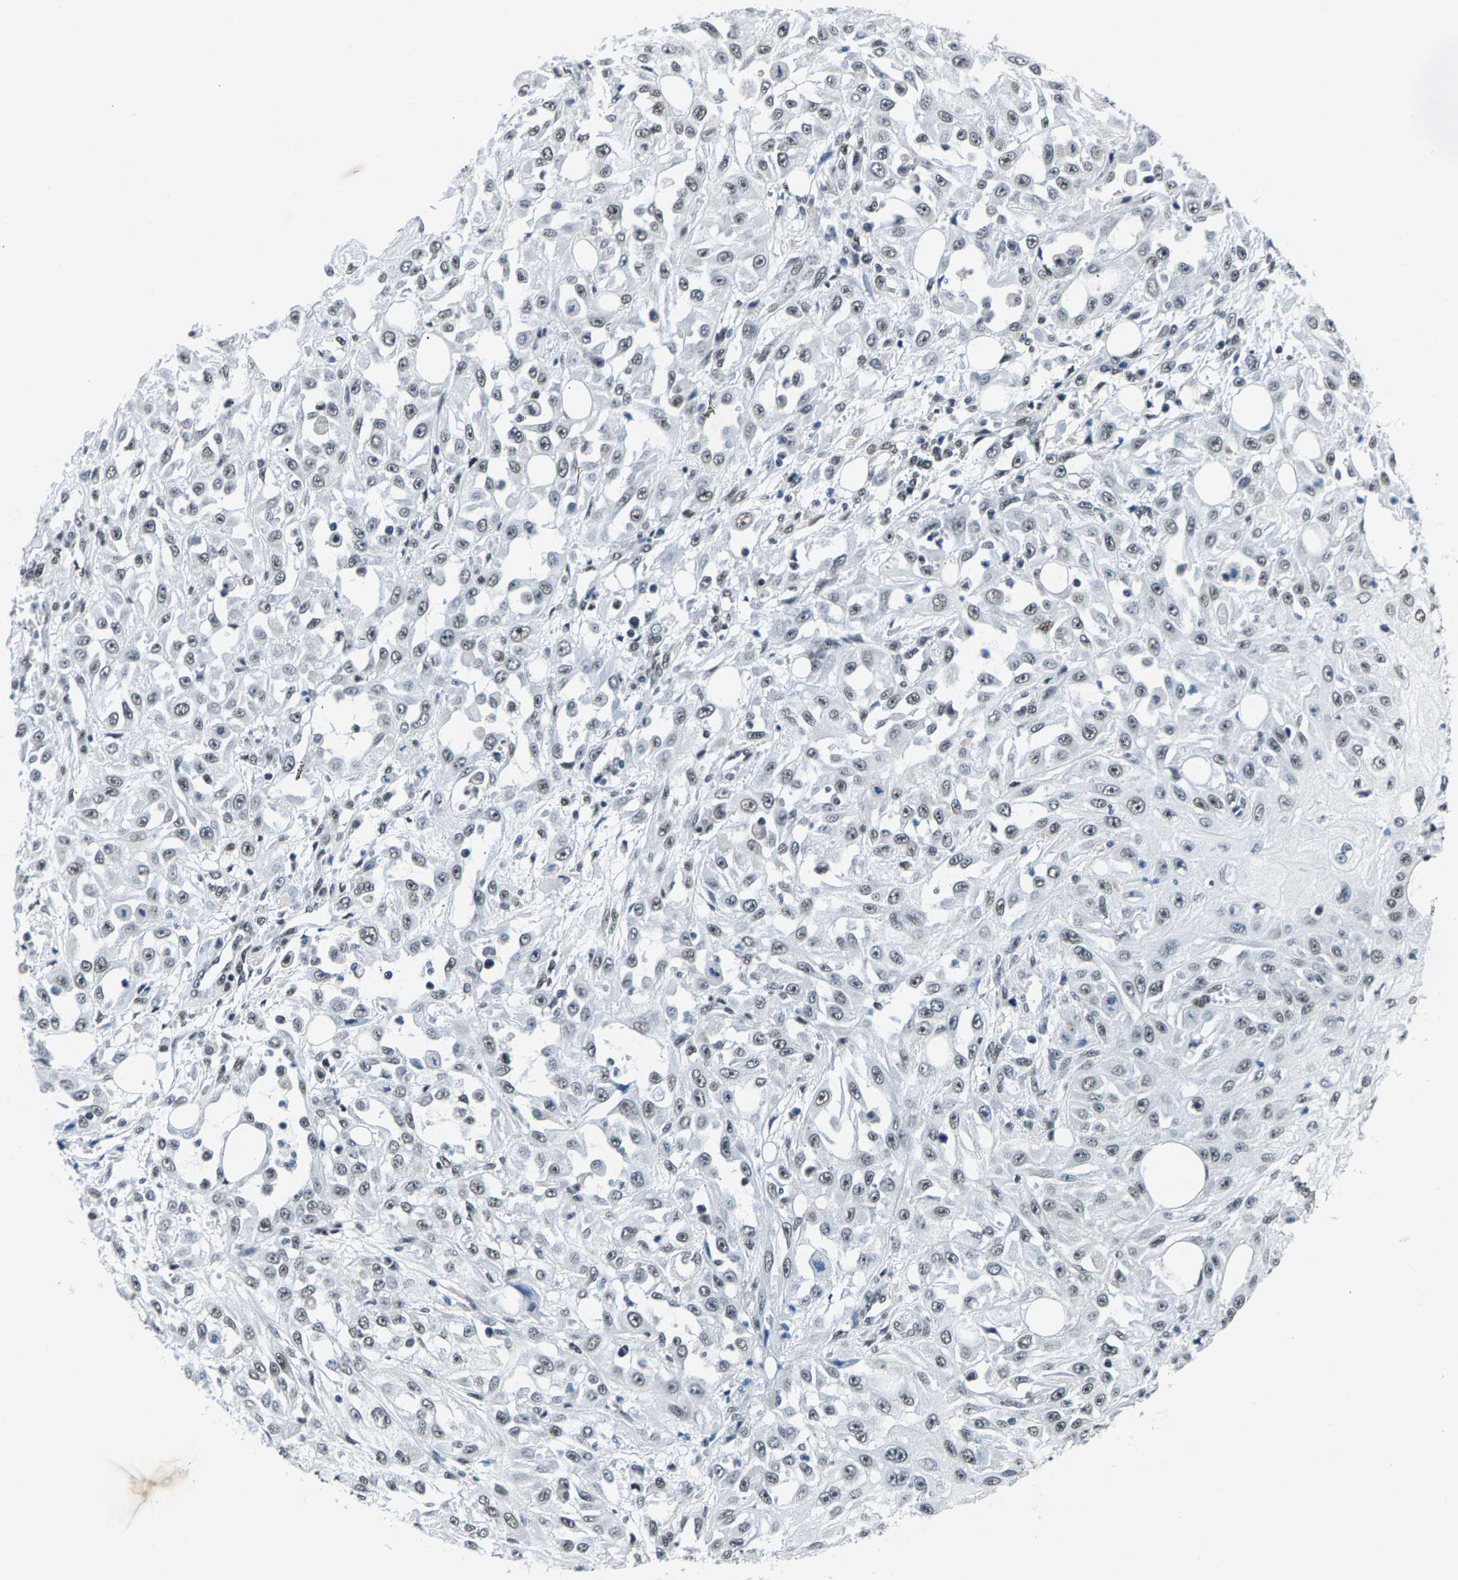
{"staining": {"intensity": "weak", "quantity": "25%-75%", "location": "nuclear"}, "tissue": "skin cancer", "cell_type": "Tumor cells", "image_type": "cancer", "snomed": [{"axis": "morphology", "description": "Squamous cell carcinoma, NOS"}, {"axis": "morphology", "description": "Squamous cell carcinoma, metastatic, NOS"}, {"axis": "topography", "description": "Skin"}, {"axis": "topography", "description": "Lymph node"}], "caption": "An image of skin squamous cell carcinoma stained for a protein displays weak nuclear brown staining in tumor cells.", "gene": "ATF2", "patient": {"sex": "male", "age": 75}}